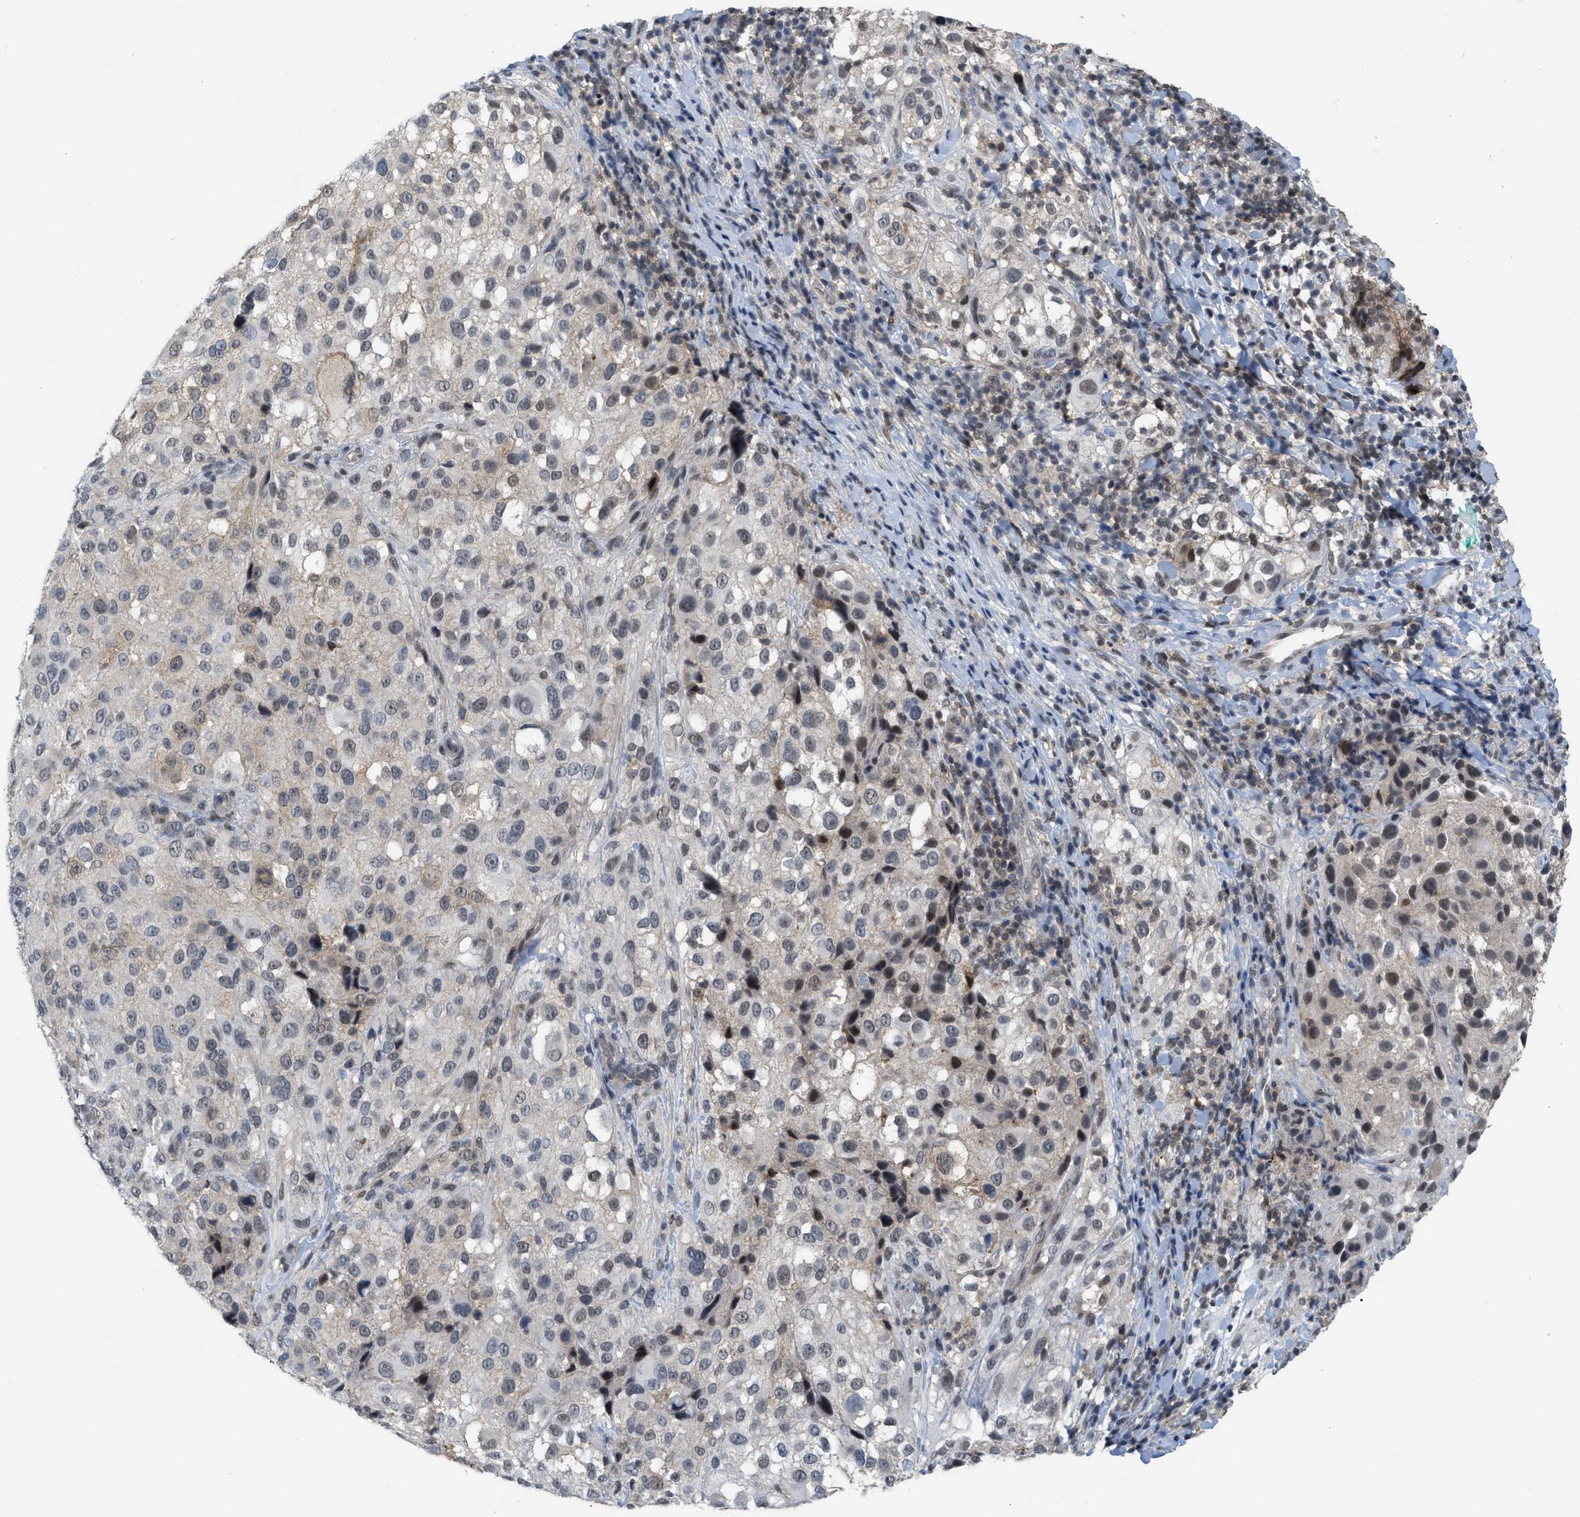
{"staining": {"intensity": "weak", "quantity": "25%-75%", "location": "cytoplasmic/membranous,nuclear"}, "tissue": "melanoma", "cell_type": "Tumor cells", "image_type": "cancer", "snomed": [{"axis": "morphology", "description": "Necrosis, NOS"}, {"axis": "morphology", "description": "Malignant melanoma, NOS"}, {"axis": "topography", "description": "Skin"}], "caption": "Protein expression analysis of melanoma demonstrates weak cytoplasmic/membranous and nuclear staining in about 25%-75% of tumor cells.", "gene": "BAIAP2L1", "patient": {"sex": "female", "age": 87}}